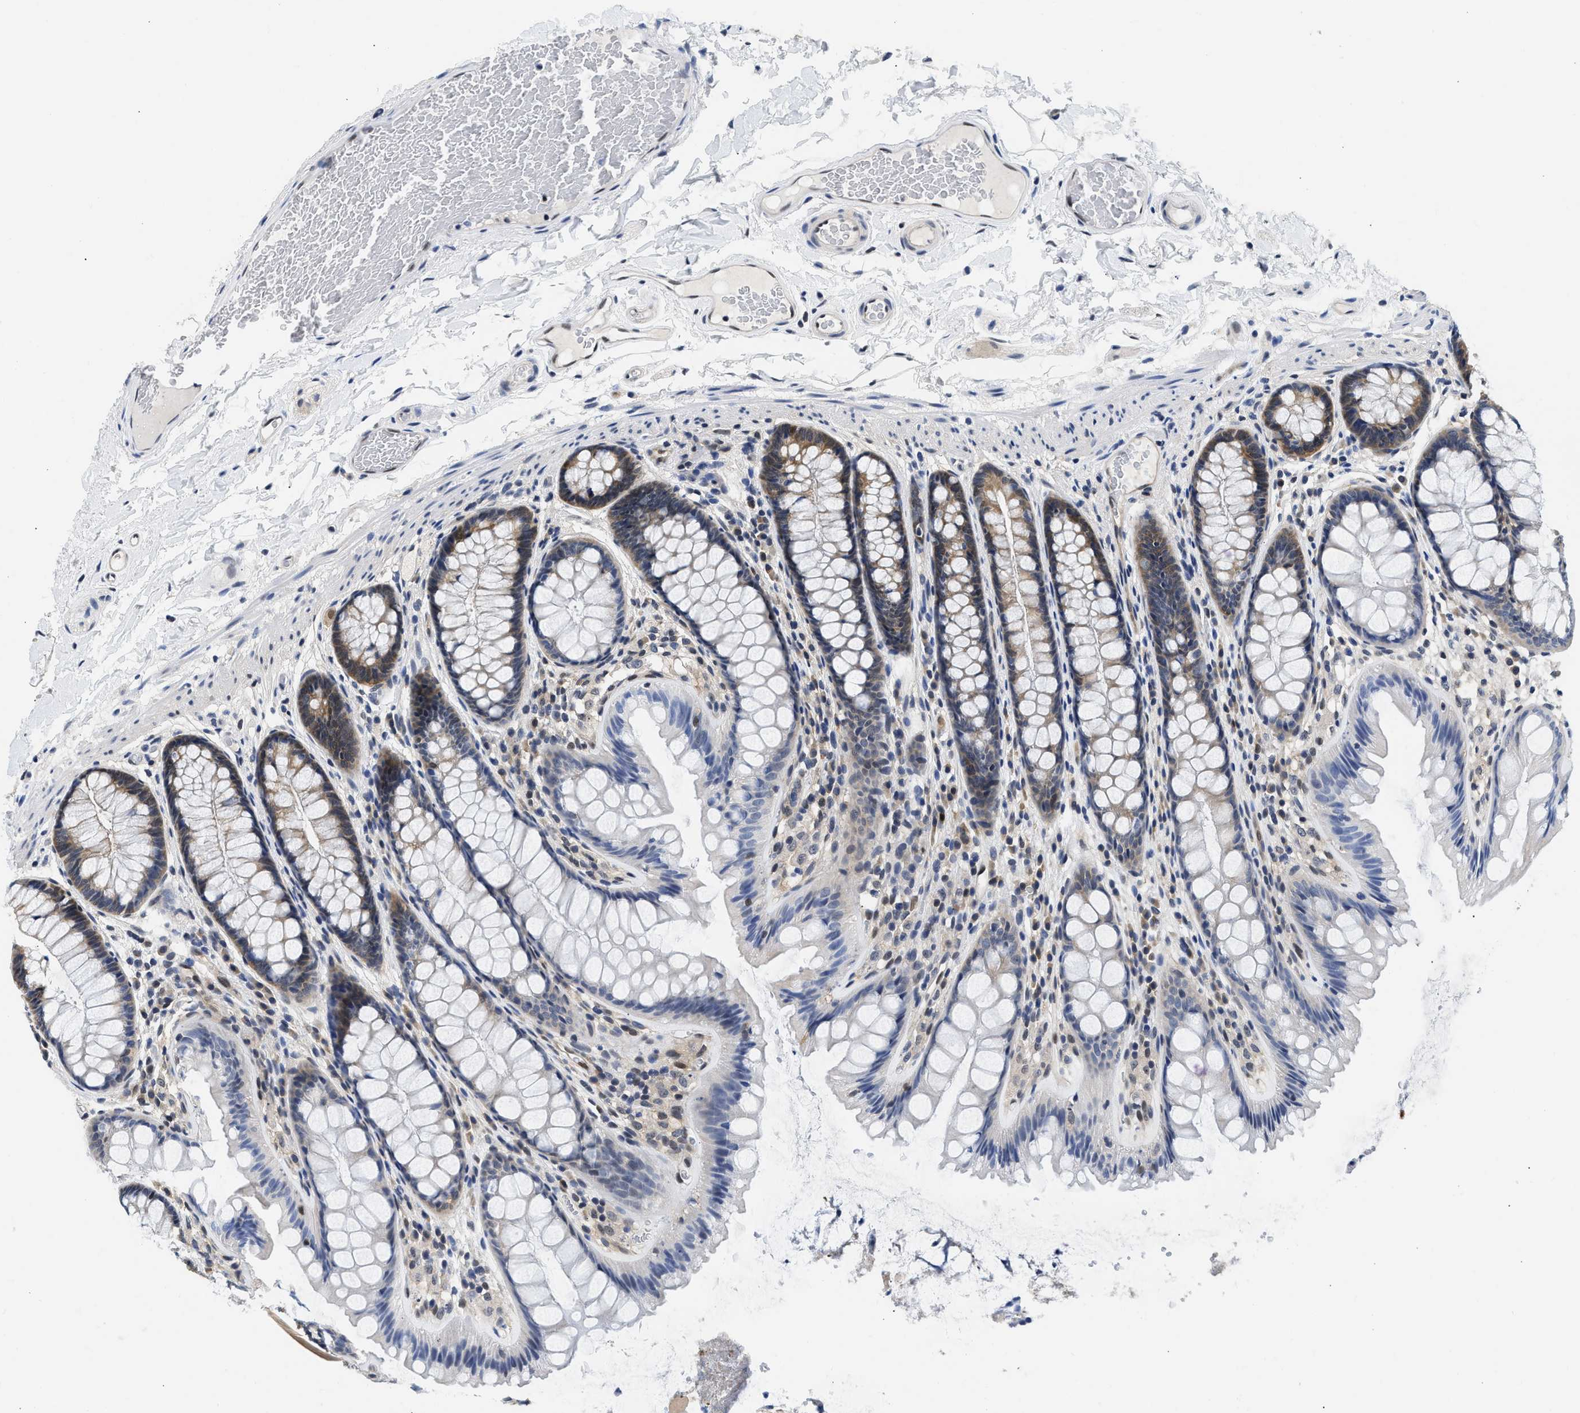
{"staining": {"intensity": "negative", "quantity": "none", "location": "none"}, "tissue": "colon", "cell_type": "Endothelial cells", "image_type": "normal", "snomed": [{"axis": "morphology", "description": "Normal tissue, NOS"}, {"axis": "topography", "description": "Colon"}], "caption": "Endothelial cells are negative for protein expression in normal human colon. (DAB (3,3'-diaminobenzidine) immunohistochemistry visualized using brightfield microscopy, high magnification).", "gene": "XPO5", "patient": {"sex": "female", "age": 56}}